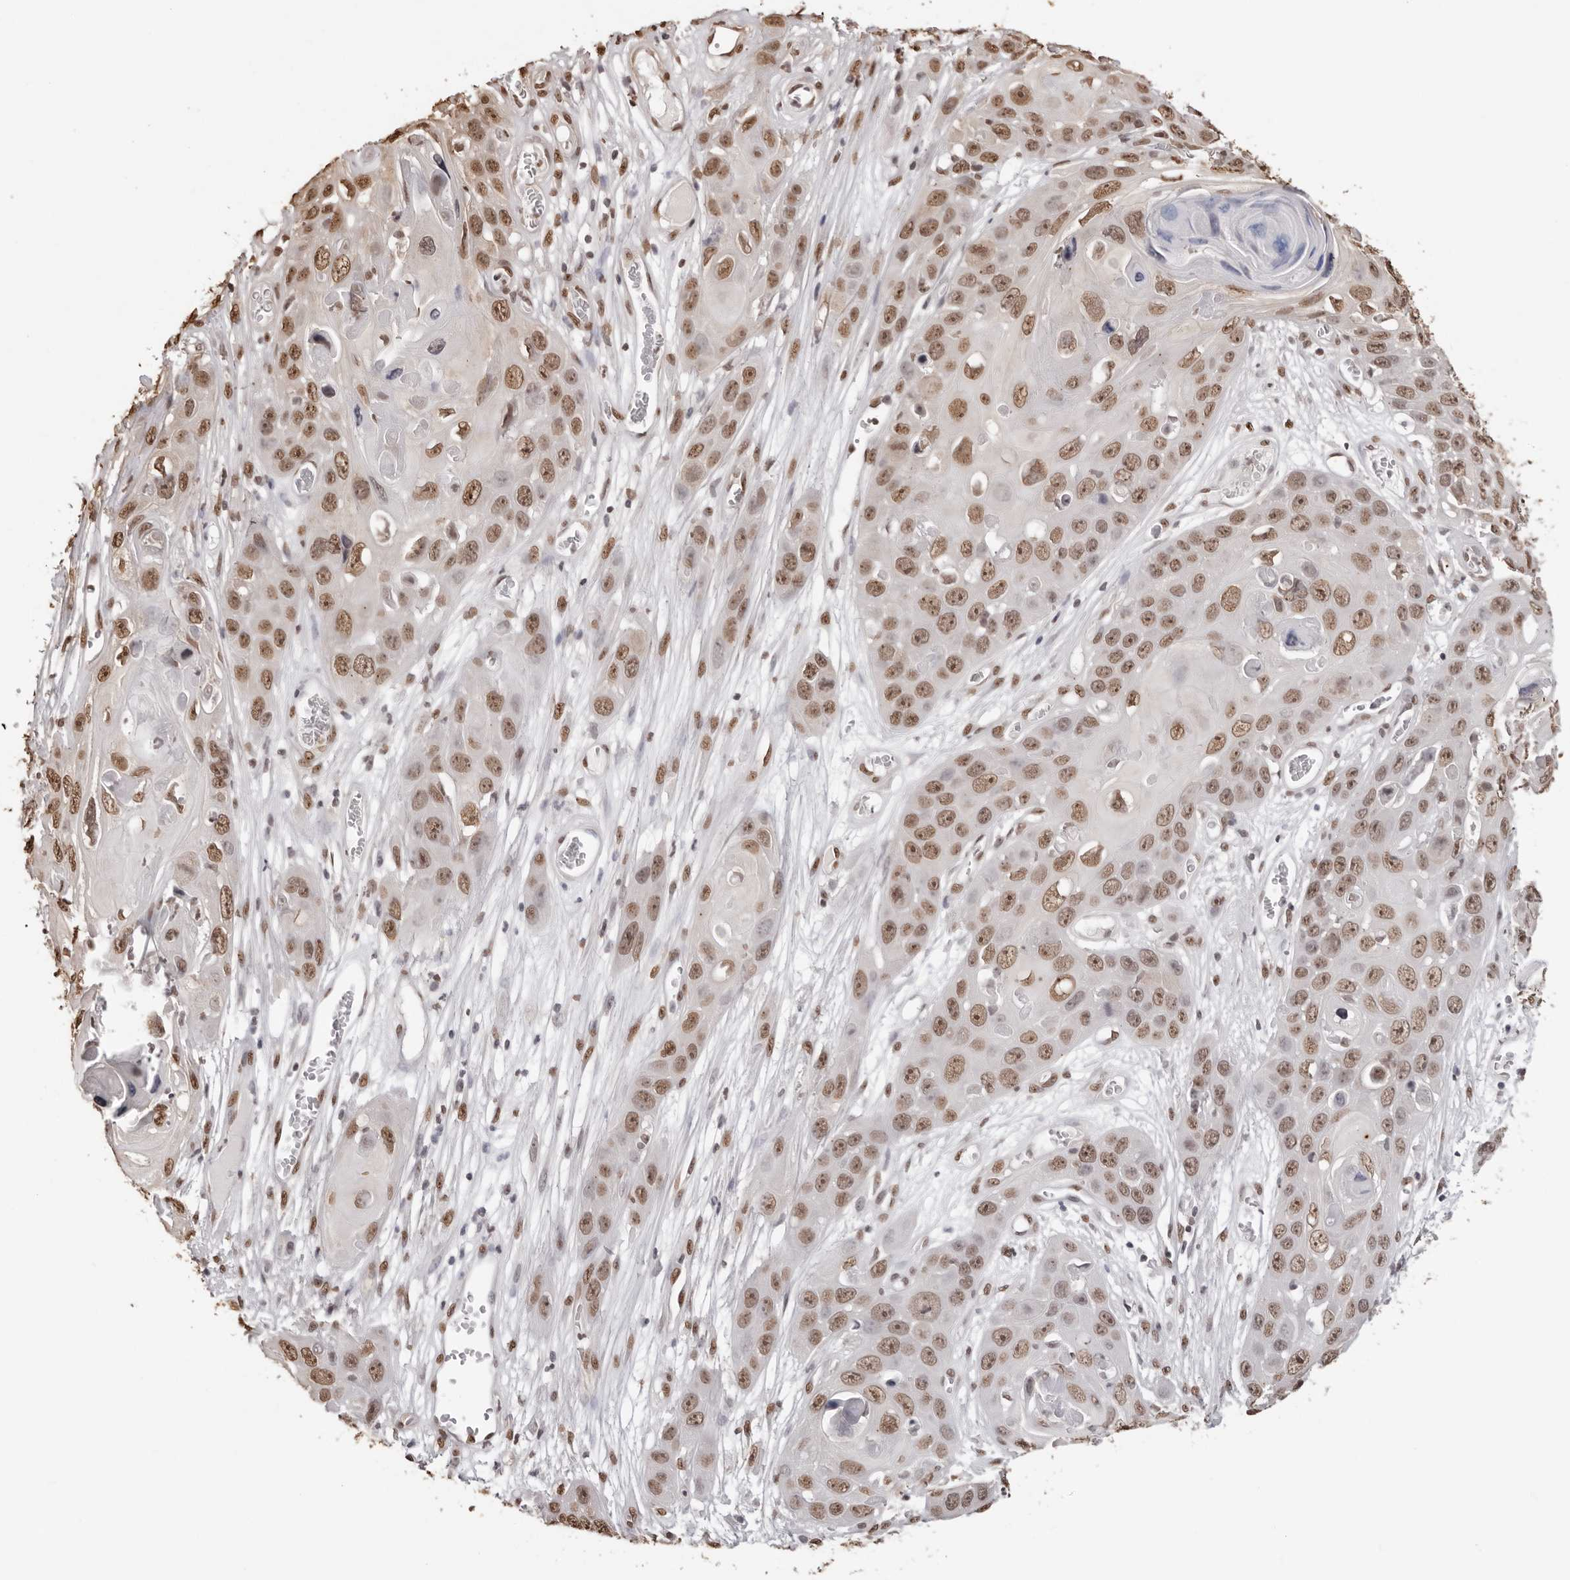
{"staining": {"intensity": "moderate", "quantity": ">75%", "location": "nuclear"}, "tissue": "skin cancer", "cell_type": "Tumor cells", "image_type": "cancer", "snomed": [{"axis": "morphology", "description": "Squamous cell carcinoma, NOS"}, {"axis": "topography", "description": "Skin"}], "caption": "An image of human skin cancer stained for a protein demonstrates moderate nuclear brown staining in tumor cells. (DAB (3,3'-diaminobenzidine) = brown stain, brightfield microscopy at high magnification).", "gene": "OLIG3", "patient": {"sex": "male", "age": 55}}